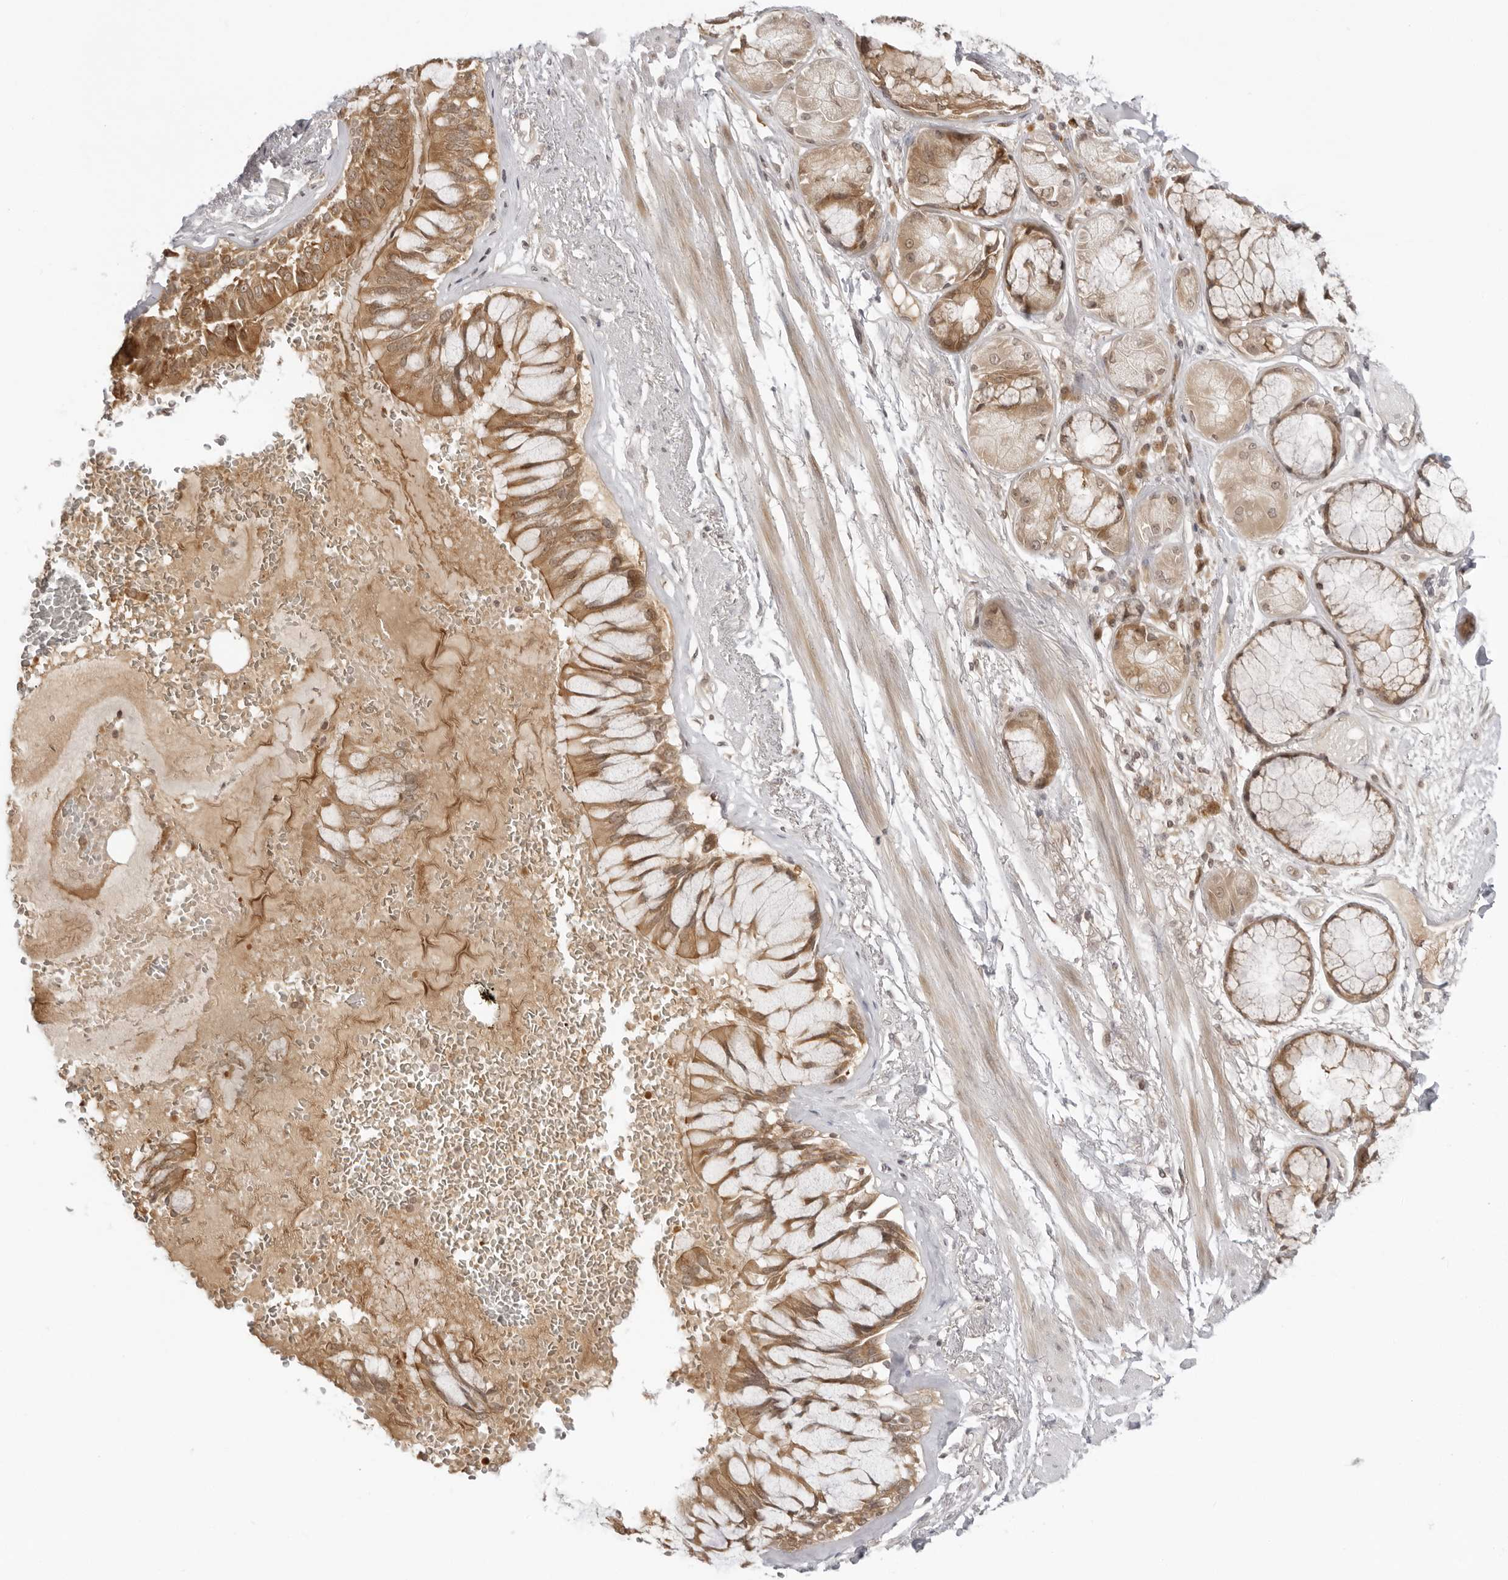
{"staining": {"intensity": "negative", "quantity": "none", "location": "none"}, "tissue": "adipose tissue", "cell_type": "Adipocytes", "image_type": "normal", "snomed": [{"axis": "morphology", "description": "Normal tissue, NOS"}, {"axis": "topography", "description": "Bronchus"}], "caption": "This is an immunohistochemistry photomicrograph of benign human adipose tissue. There is no staining in adipocytes.", "gene": "PRRC2C", "patient": {"sex": "male", "age": 66}}